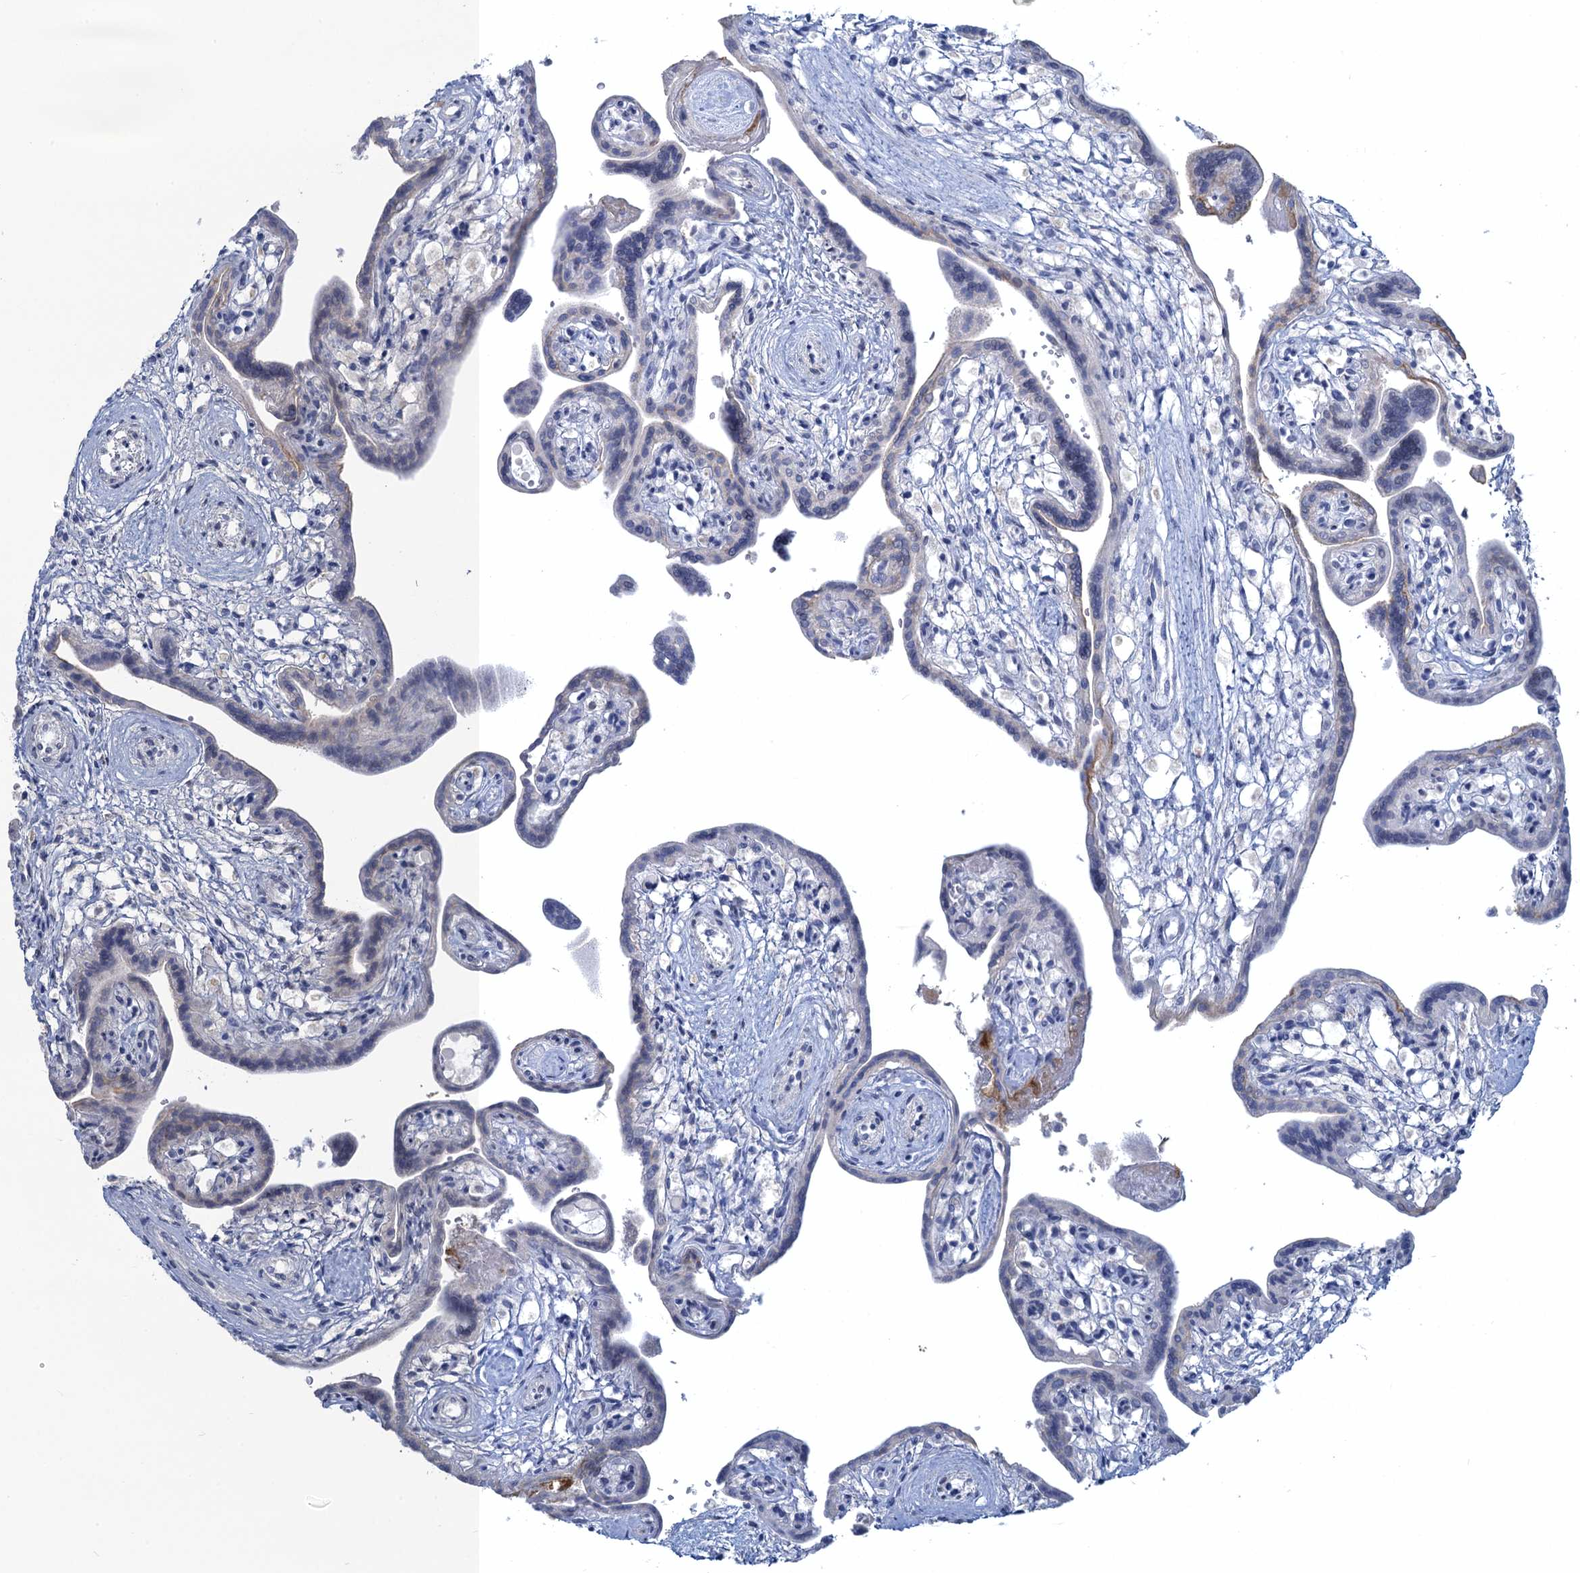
{"staining": {"intensity": "negative", "quantity": "none", "location": "none"}, "tissue": "placenta", "cell_type": "Decidual cells", "image_type": "normal", "snomed": [{"axis": "morphology", "description": "Normal tissue, NOS"}, {"axis": "topography", "description": "Placenta"}], "caption": "High power microscopy micrograph of an immunohistochemistry (IHC) histopathology image of normal placenta, revealing no significant expression in decidual cells.", "gene": "TOX3", "patient": {"sex": "female", "age": 37}}